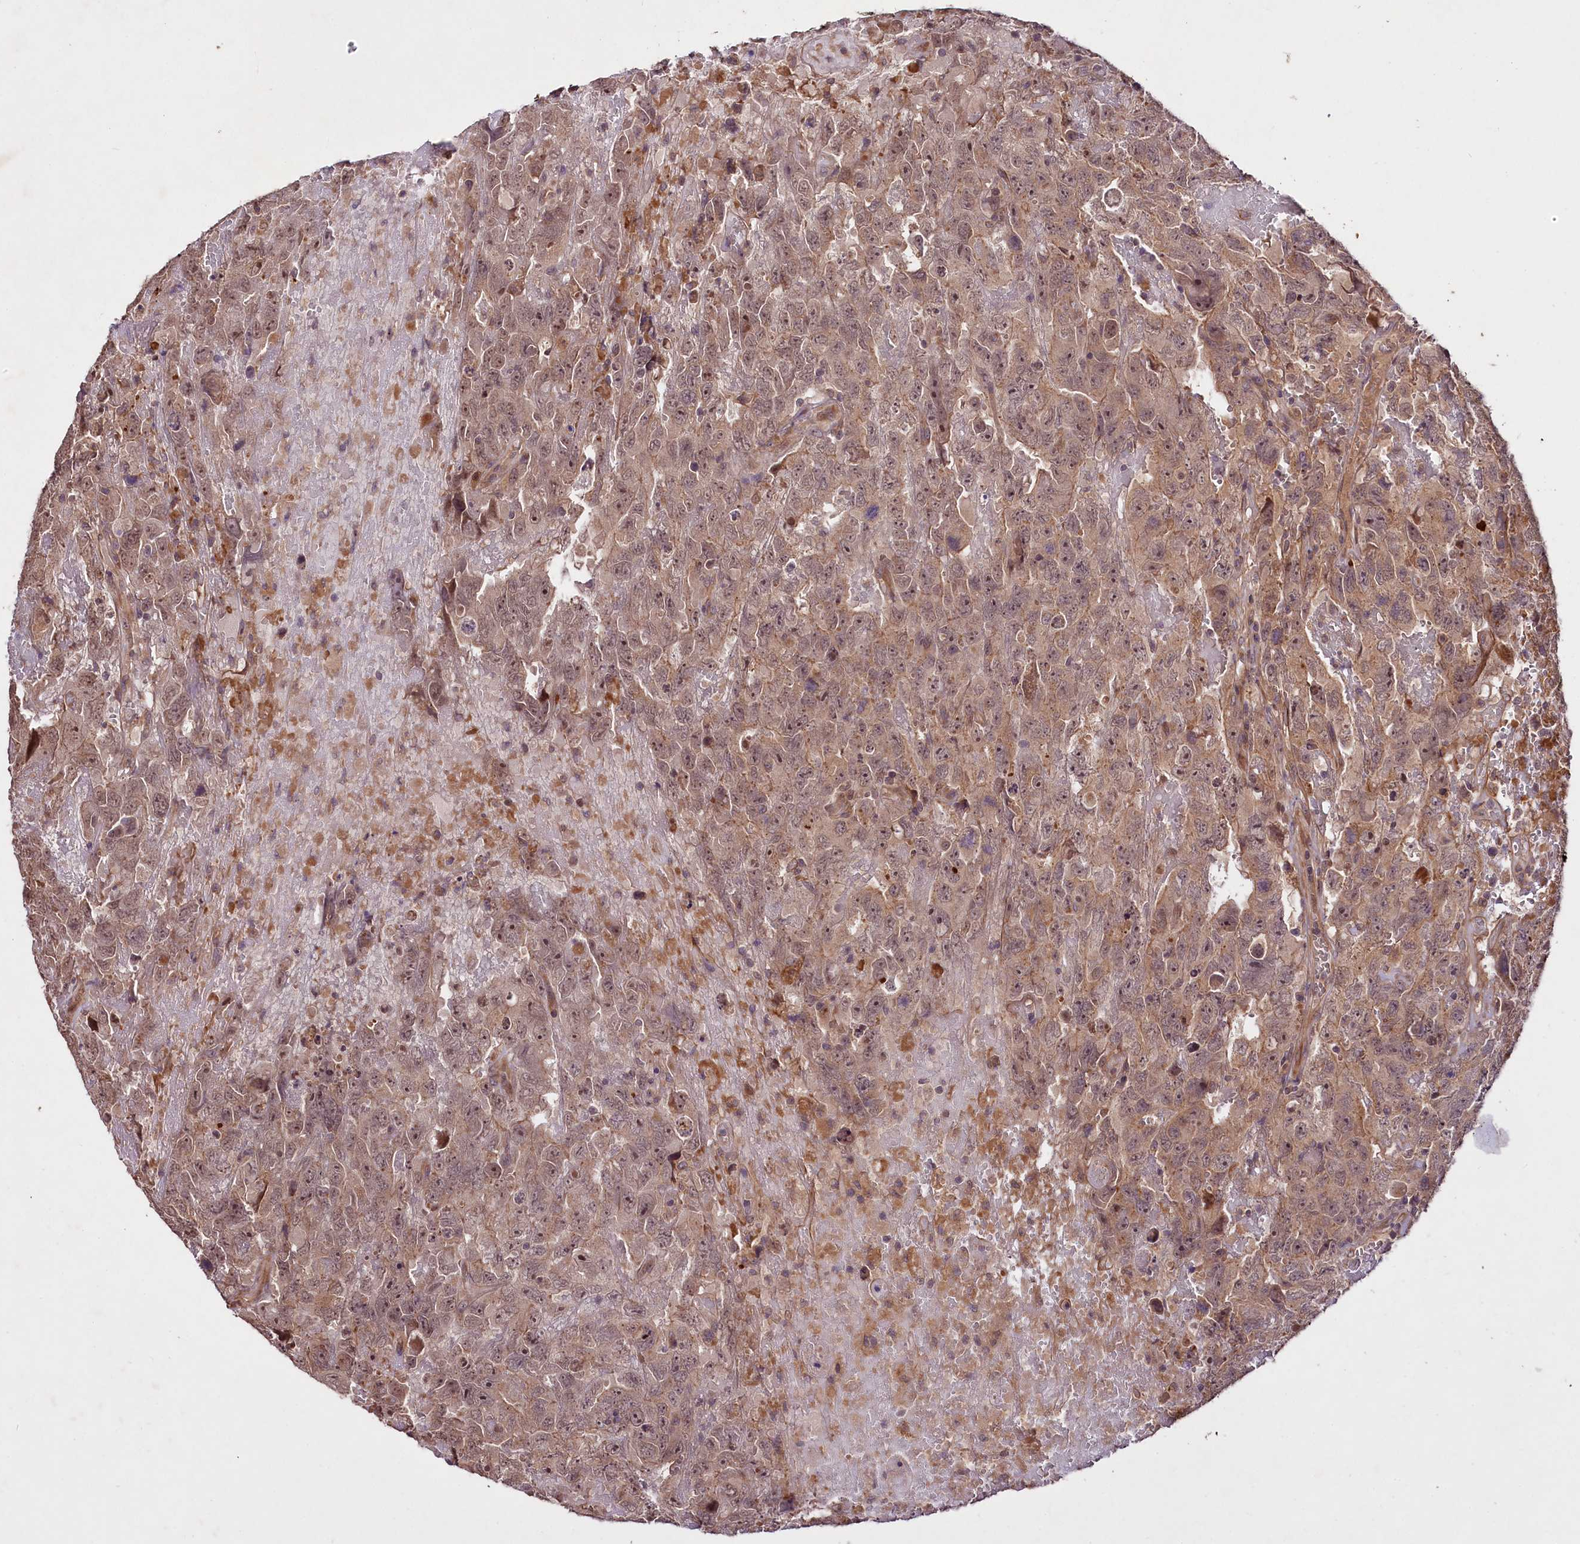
{"staining": {"intensity": "moderate", "quantity": ">75%", "location": "cytoplasmic/membranous,nuclear"}, "tissue": "testis cancer", "cell_type": "Tumor cells", "image_type": "cancer", "snomed": [{"axis": "morphology", "description": "Carcinoma, Embryonal, NOS"}, {"axis": "topography", "description": "Testis"}], "caption": "Protein expression analysis of human testis cancer reveals moderate cytoplasmic/membranous and nuclear positivity in about >75% of tumor cells. (brown staining indicates protein expression, while blue staining denotes nuclei).", "gene": "TNPO3", "patient": {"sex": "male", "age": 45}}